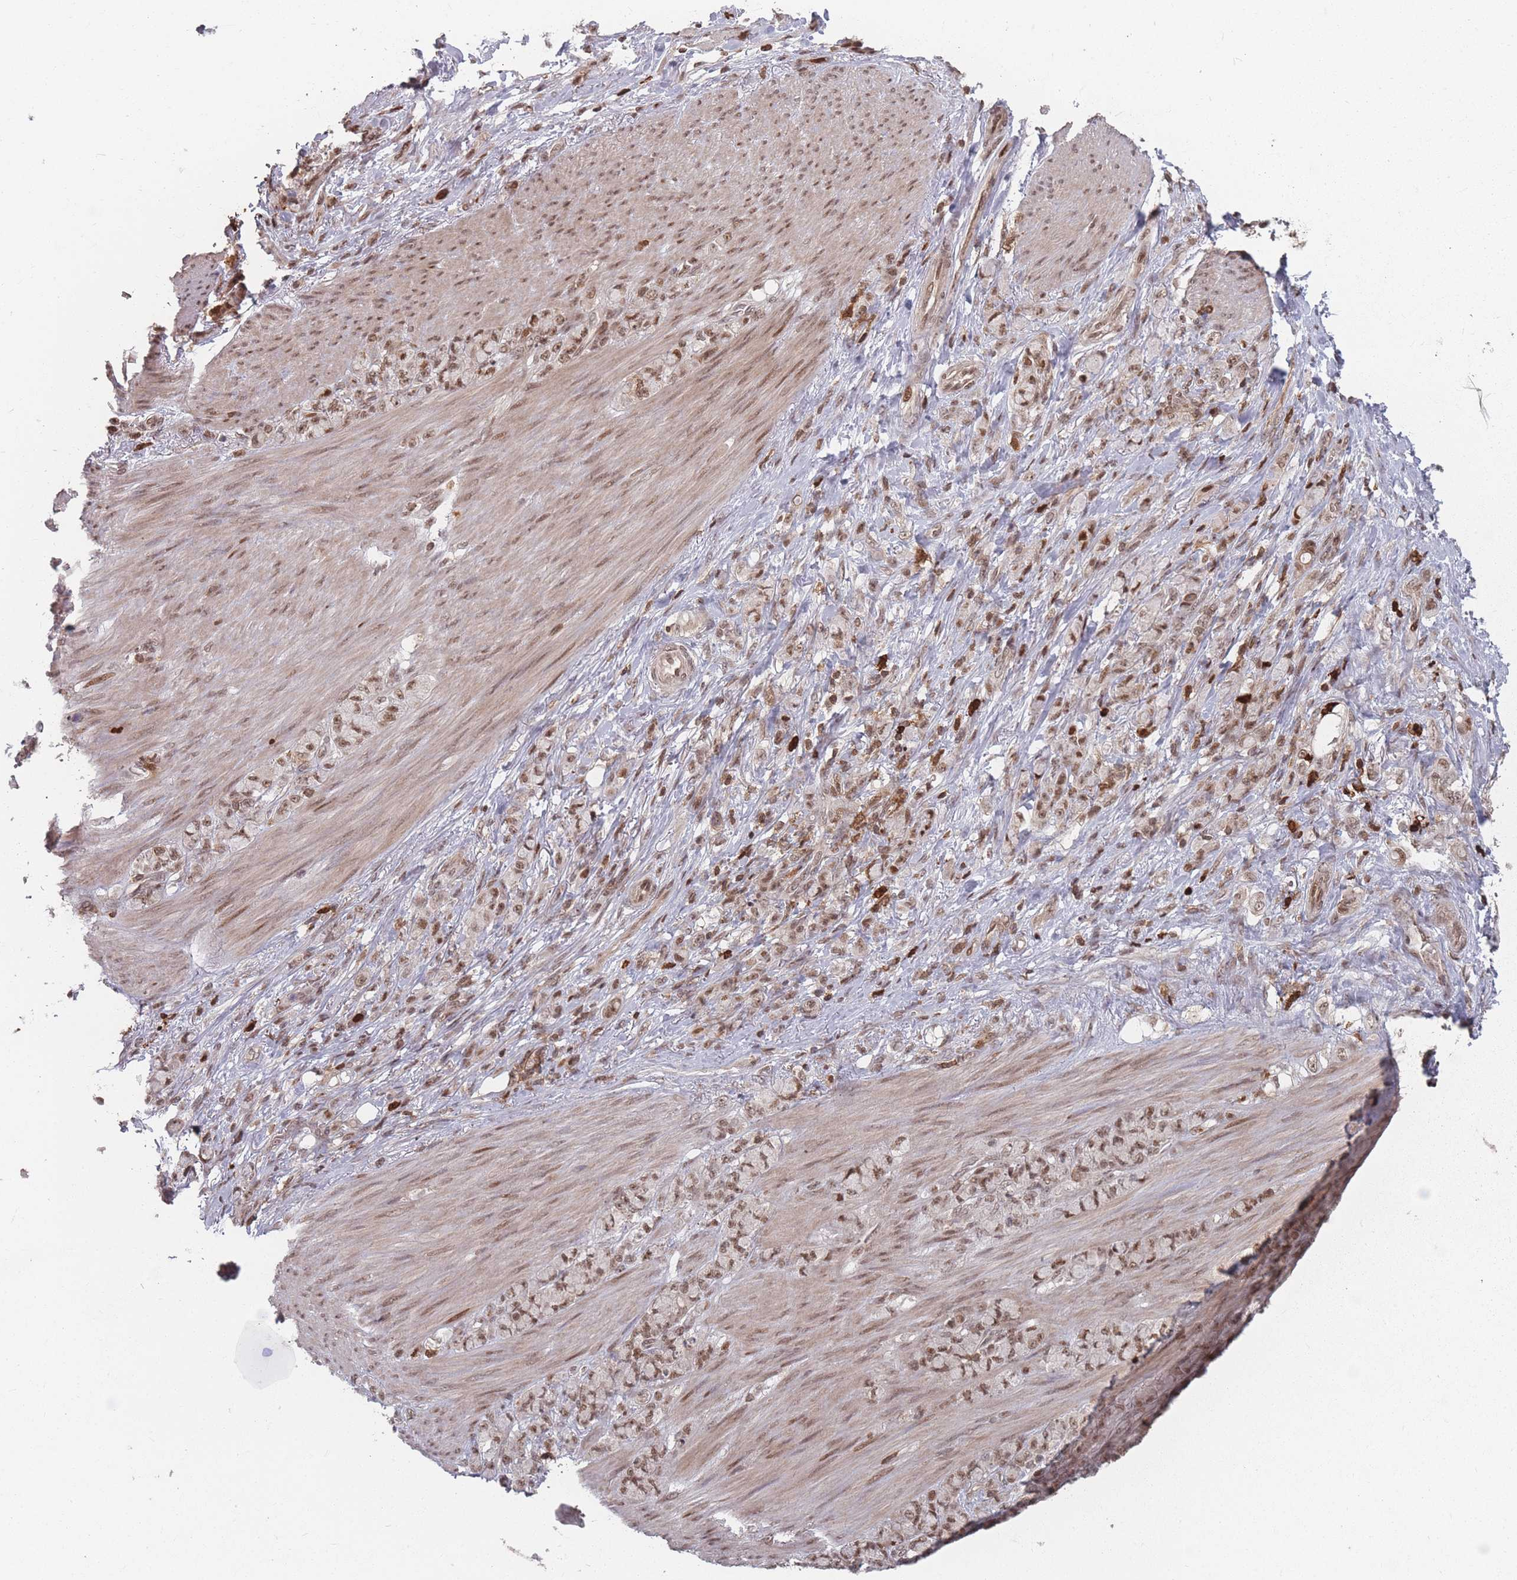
{"staining": {"intensity": "moderate", "quantity": ">75%", "location": "nuclear"}, "tissue": "stomach cancer", "cell_type": "Tumor cells", "image_type": "cancer", "snomed": [{"axis": "morphology", "description": "Normal tissue, NOS"}, {"axis": "morphology", "description": "Adenocarcinoma, NOS"}, {"axis": "topography", "description": "Stomach"}], "caption": "IHC photomicrograph of neoplastic tissue: human adenocarcinoma (stomach) stained using immunohistochemistry (IHC) shows medium levels of moderate protein expression localized specifically in the nuclear of tumor cells, appearing as a nuclear brown color.", "gene": "WDR55", "patient": {"sex": "female", "age": 79}}